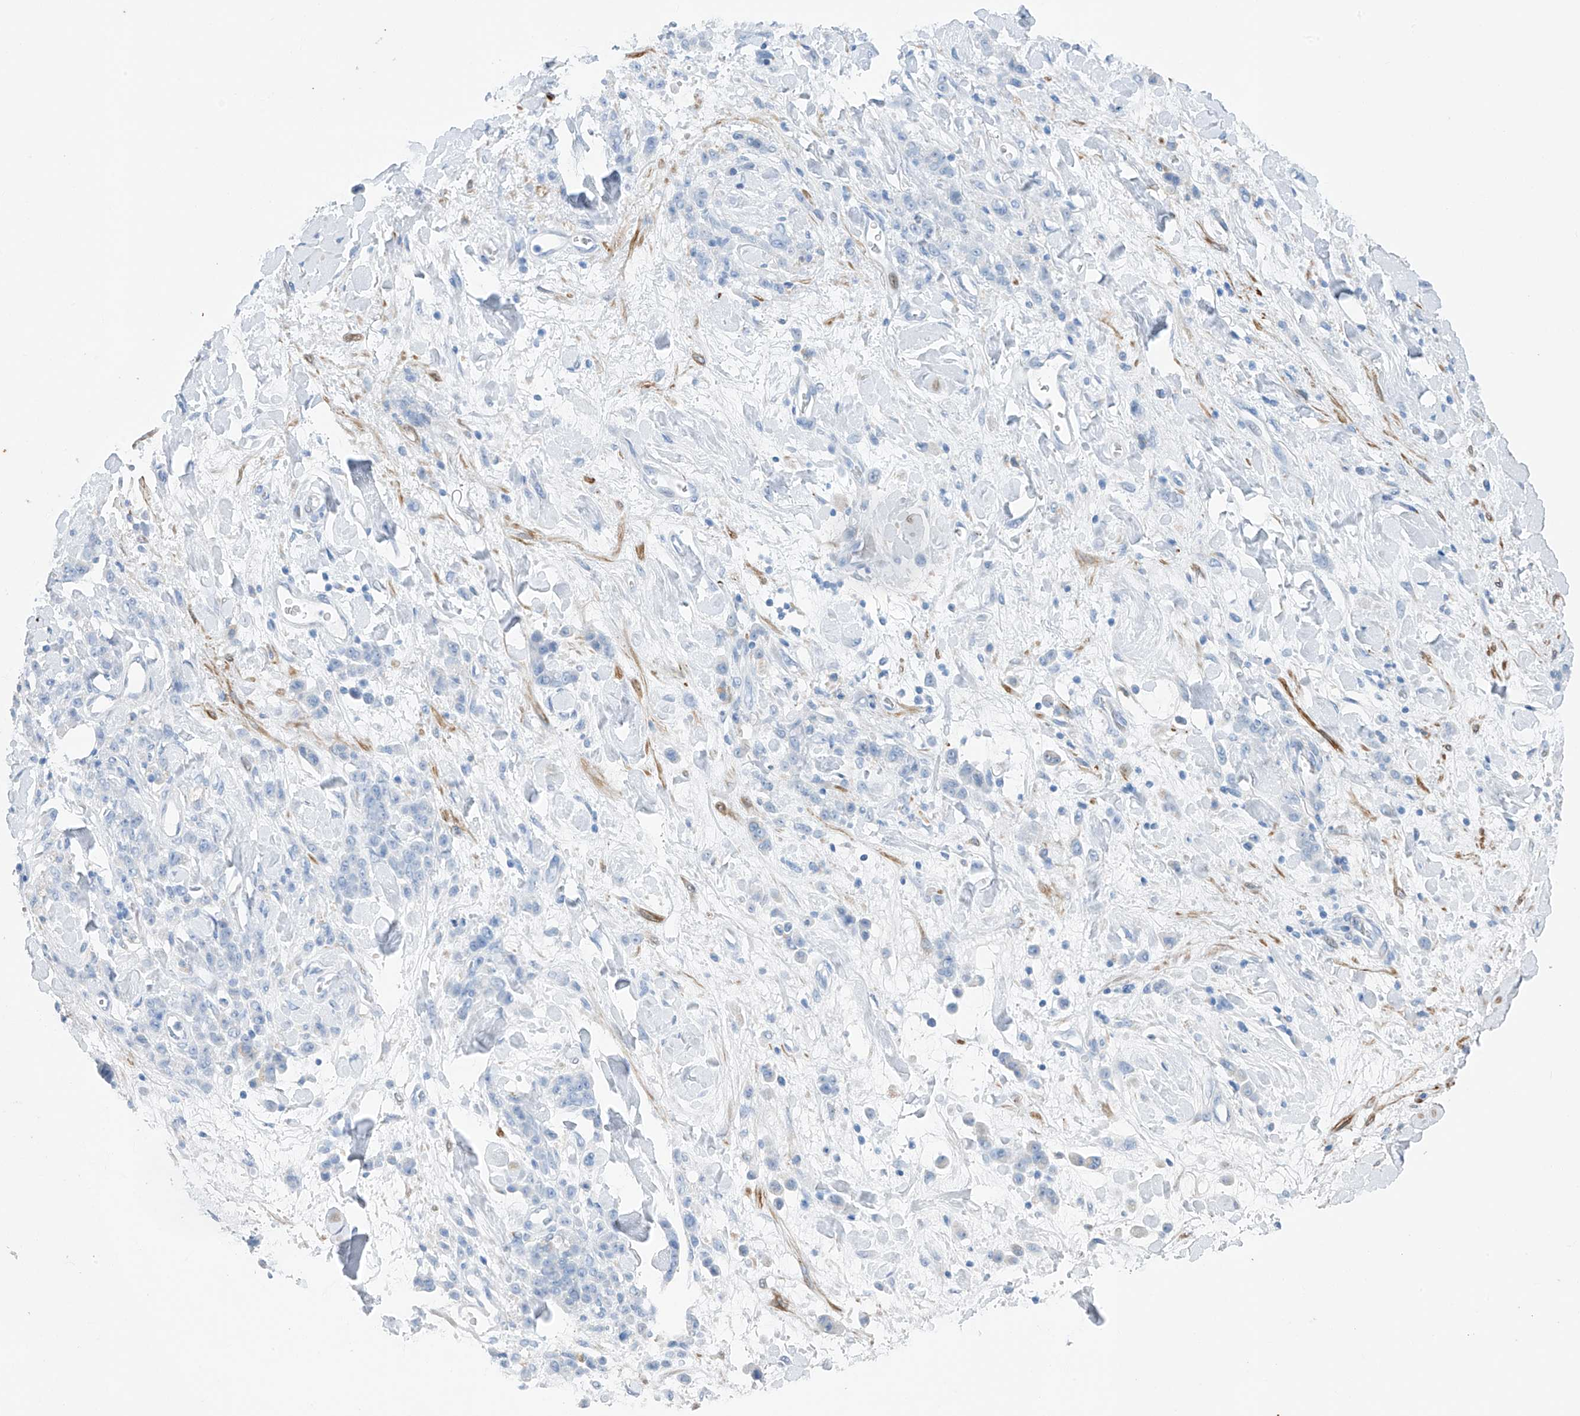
{"staining": {"intensity": "negative", "quantity": "none", "location": "none"}, "tissue": "stomach cancer", "cell_type": "Tumor cells", "image_type": "cancer", "snomed": [{"axis": "morphology", "description": "Normal tissue, NOS"}, {"axis": "morphology", "description": "Adenocarcinoma, NOS"}, {"axis": "topography", "description": "Stomach"}], "caption": "Tumor cells show no significant protein staining in stomach cancer (adenocarcinoma).", "gene": "GLMP", "patient": {"sex": "male", "age": 82}}